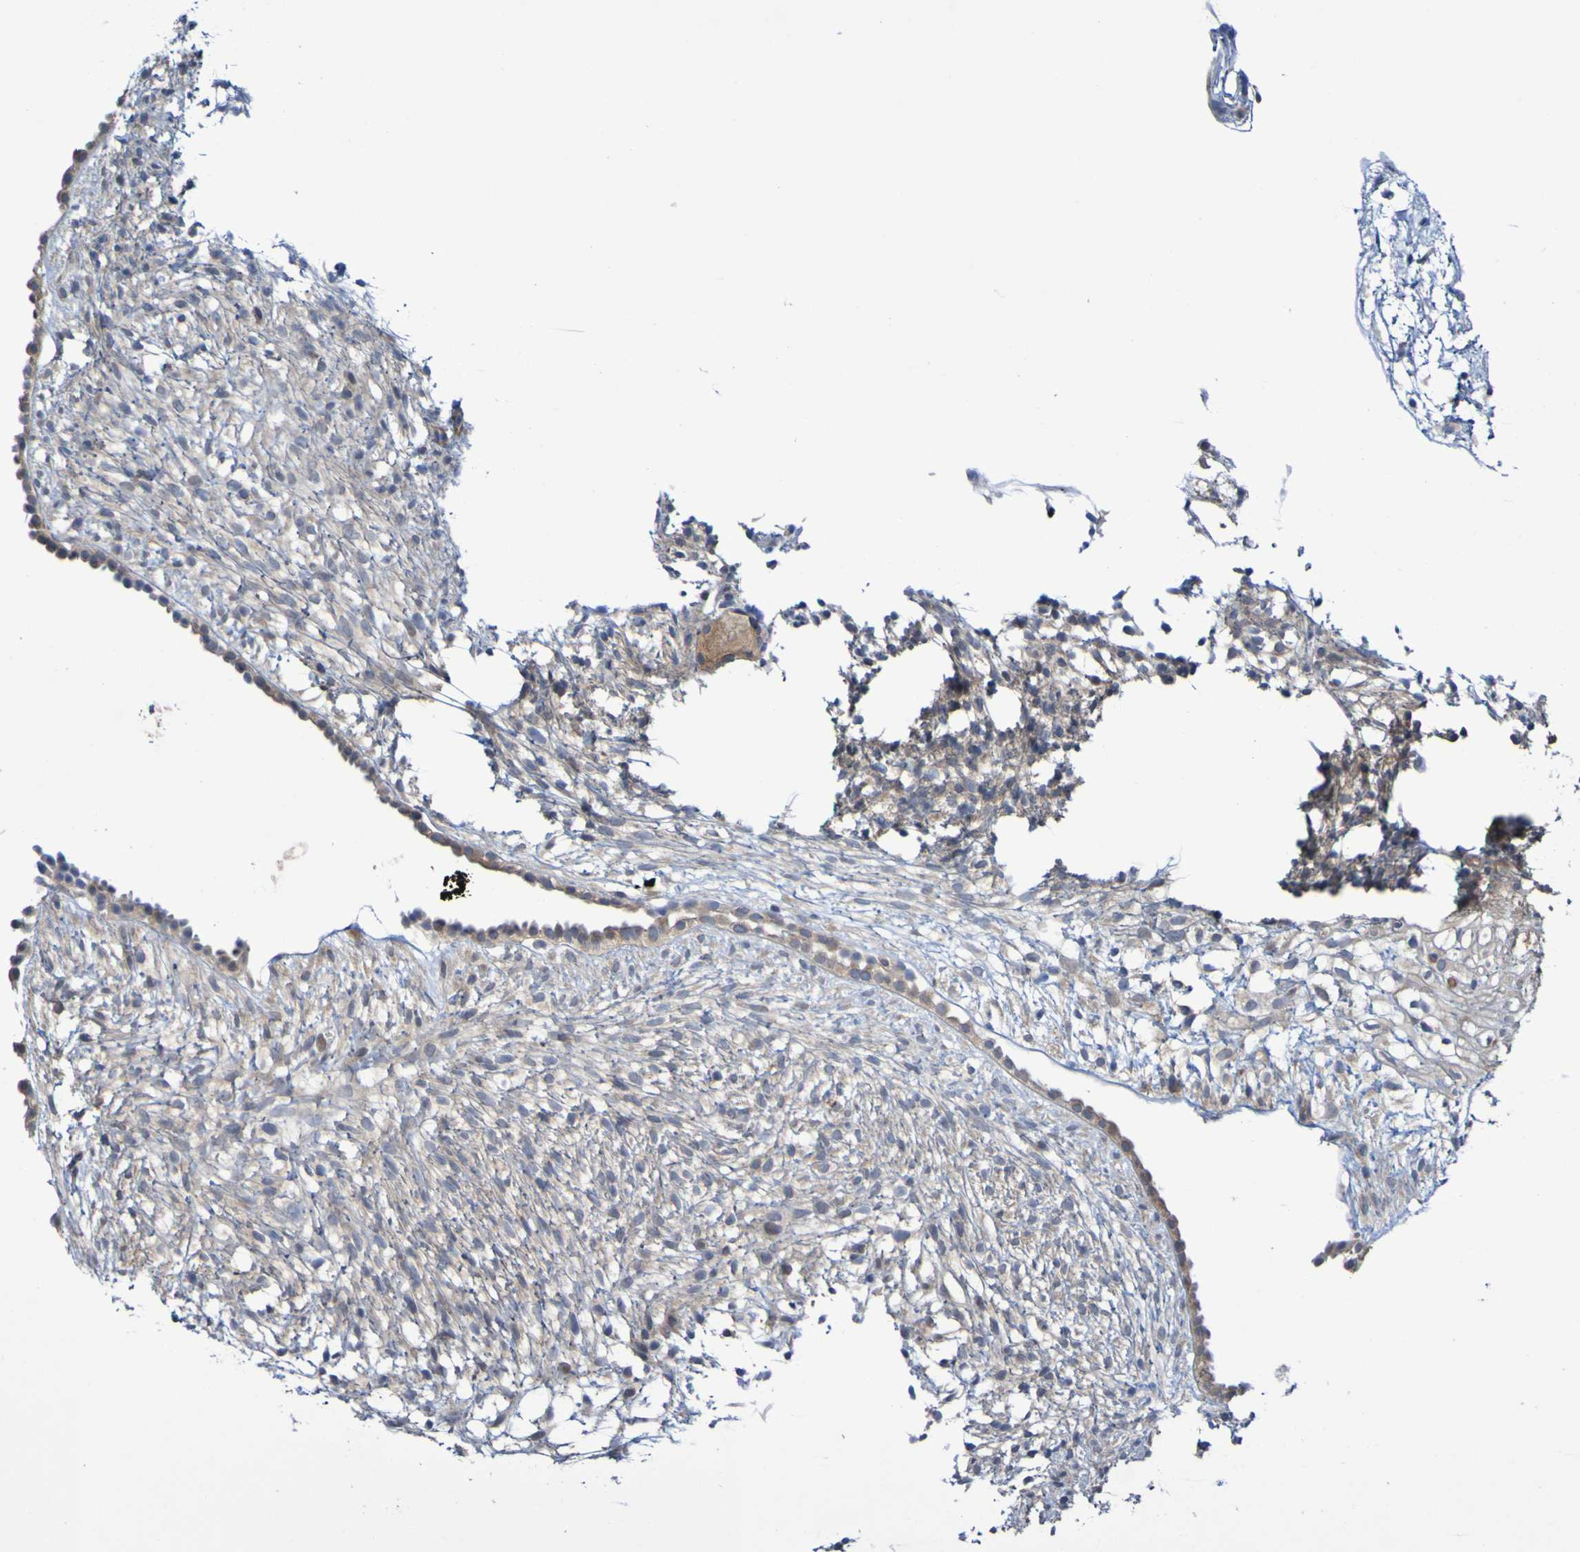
{"staining": {"intensity": "moderate", "quantity": ">75%", "location": "cytoplasmic/membranous"}, "tissue": "ovary", "cell_type": "Follicle cells", "image_type": "normal", "snomed": [{"axis": "morphology", "description": "Normal tissue, NOS"}, {"axis": "morphology", "description": "Cyst, NOS"}, {"axis": "topography", "description": "Ovary"}], "caption": "Protein analysis of normal ovary exhibits moderate cytoplasmic/membranous staining in approximately >75% of follicle cells.", "gene": "SDK1", "patient": {"sex": "female", "age": 18}}